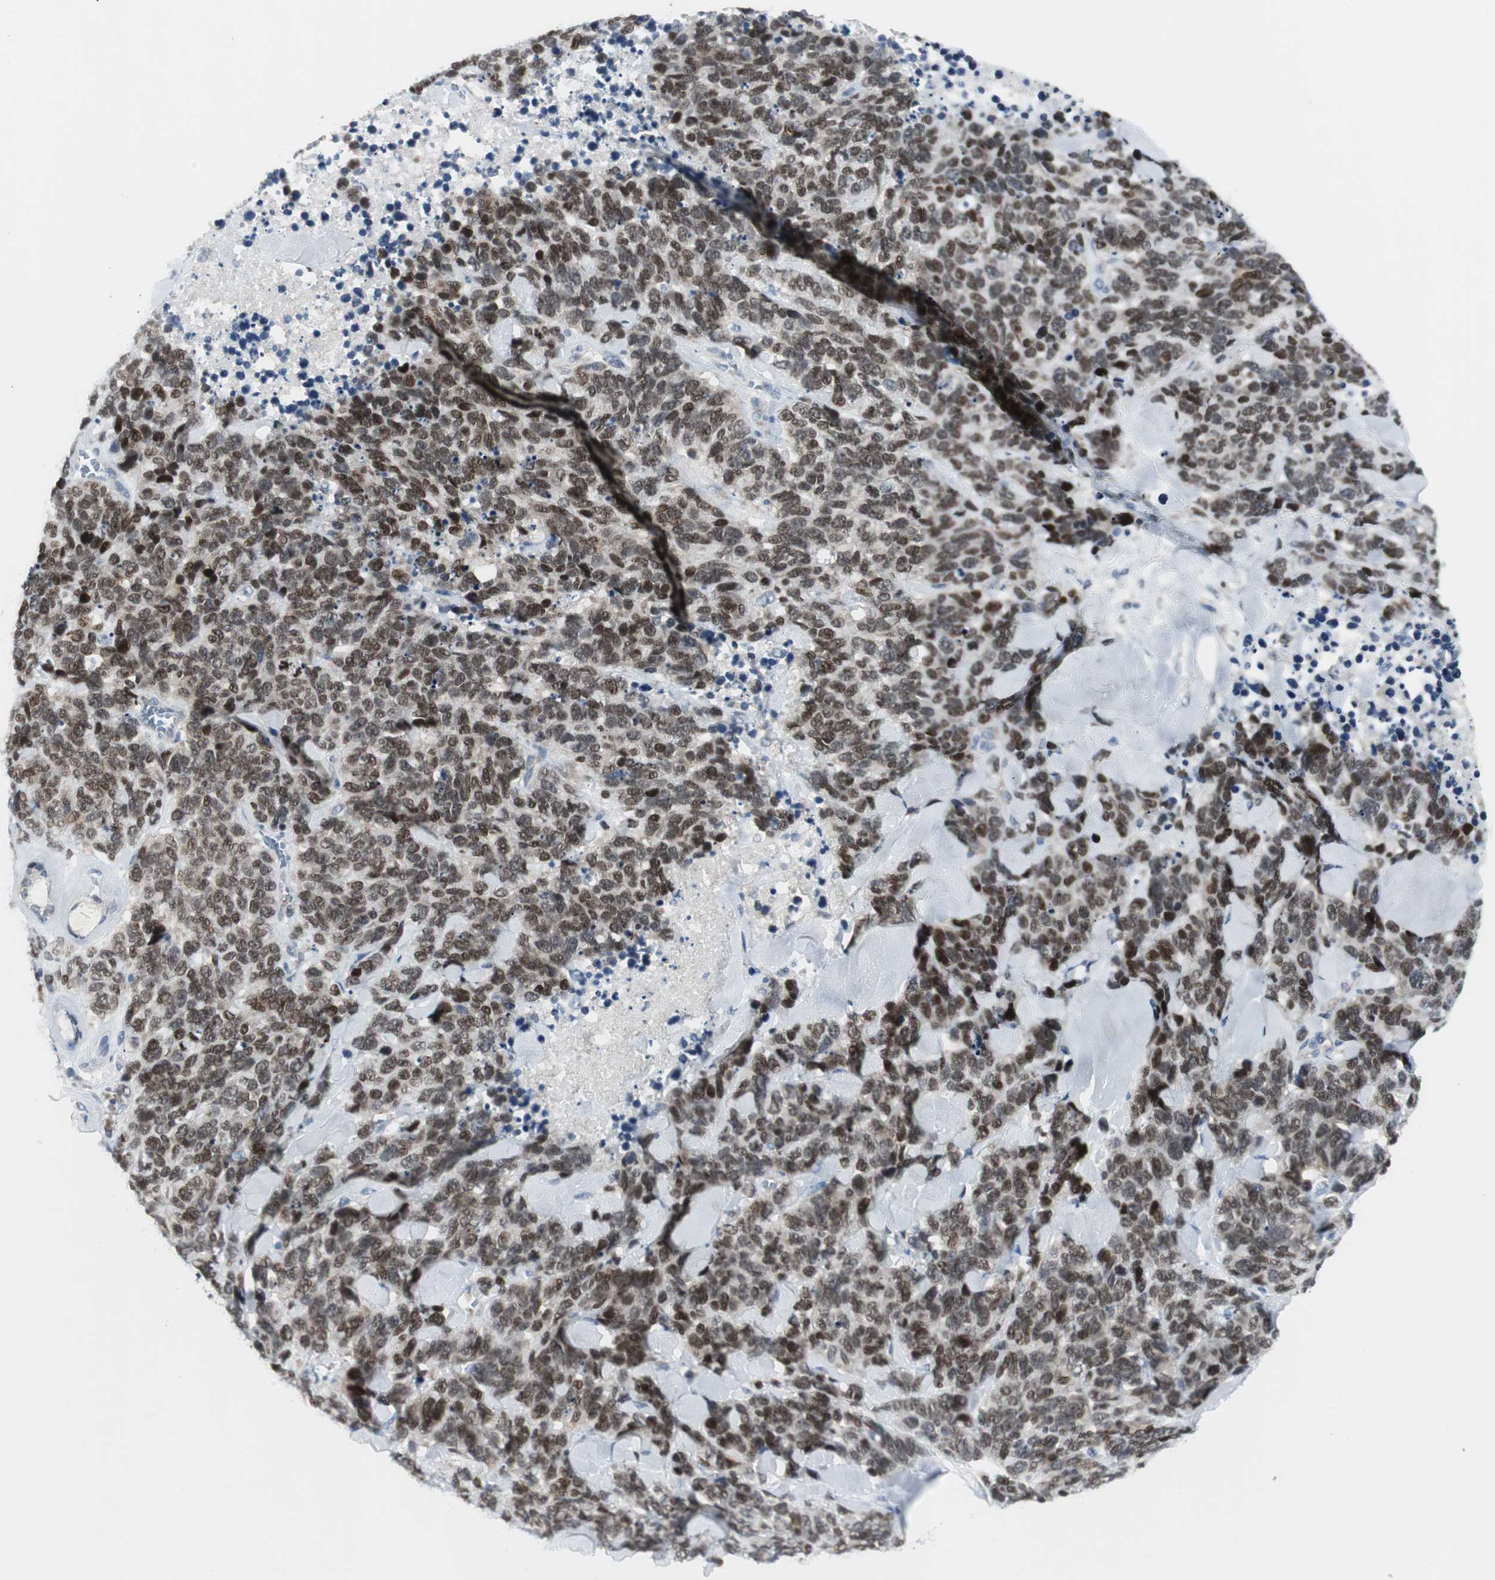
{"staining": {"intensity": "moderate", "quantity": ">75%", "location": "nuclear"}, "tissue": "lung cancer", "cell_type": "Tumor cells", "image_type": "cancer", "snomed": [{"axis": "morphology", "description": "Neoplasm, malignant, NOS"}, {"axis": "topography", "description": "Lung"}], "caption": "Malignant neoplasm (lung) stained with immunohistochemistry shows moderate nuclear staining in about >75% of tumor cells.", "gene": "MYT1", "patient": {"sex": "female", "age": 58}}